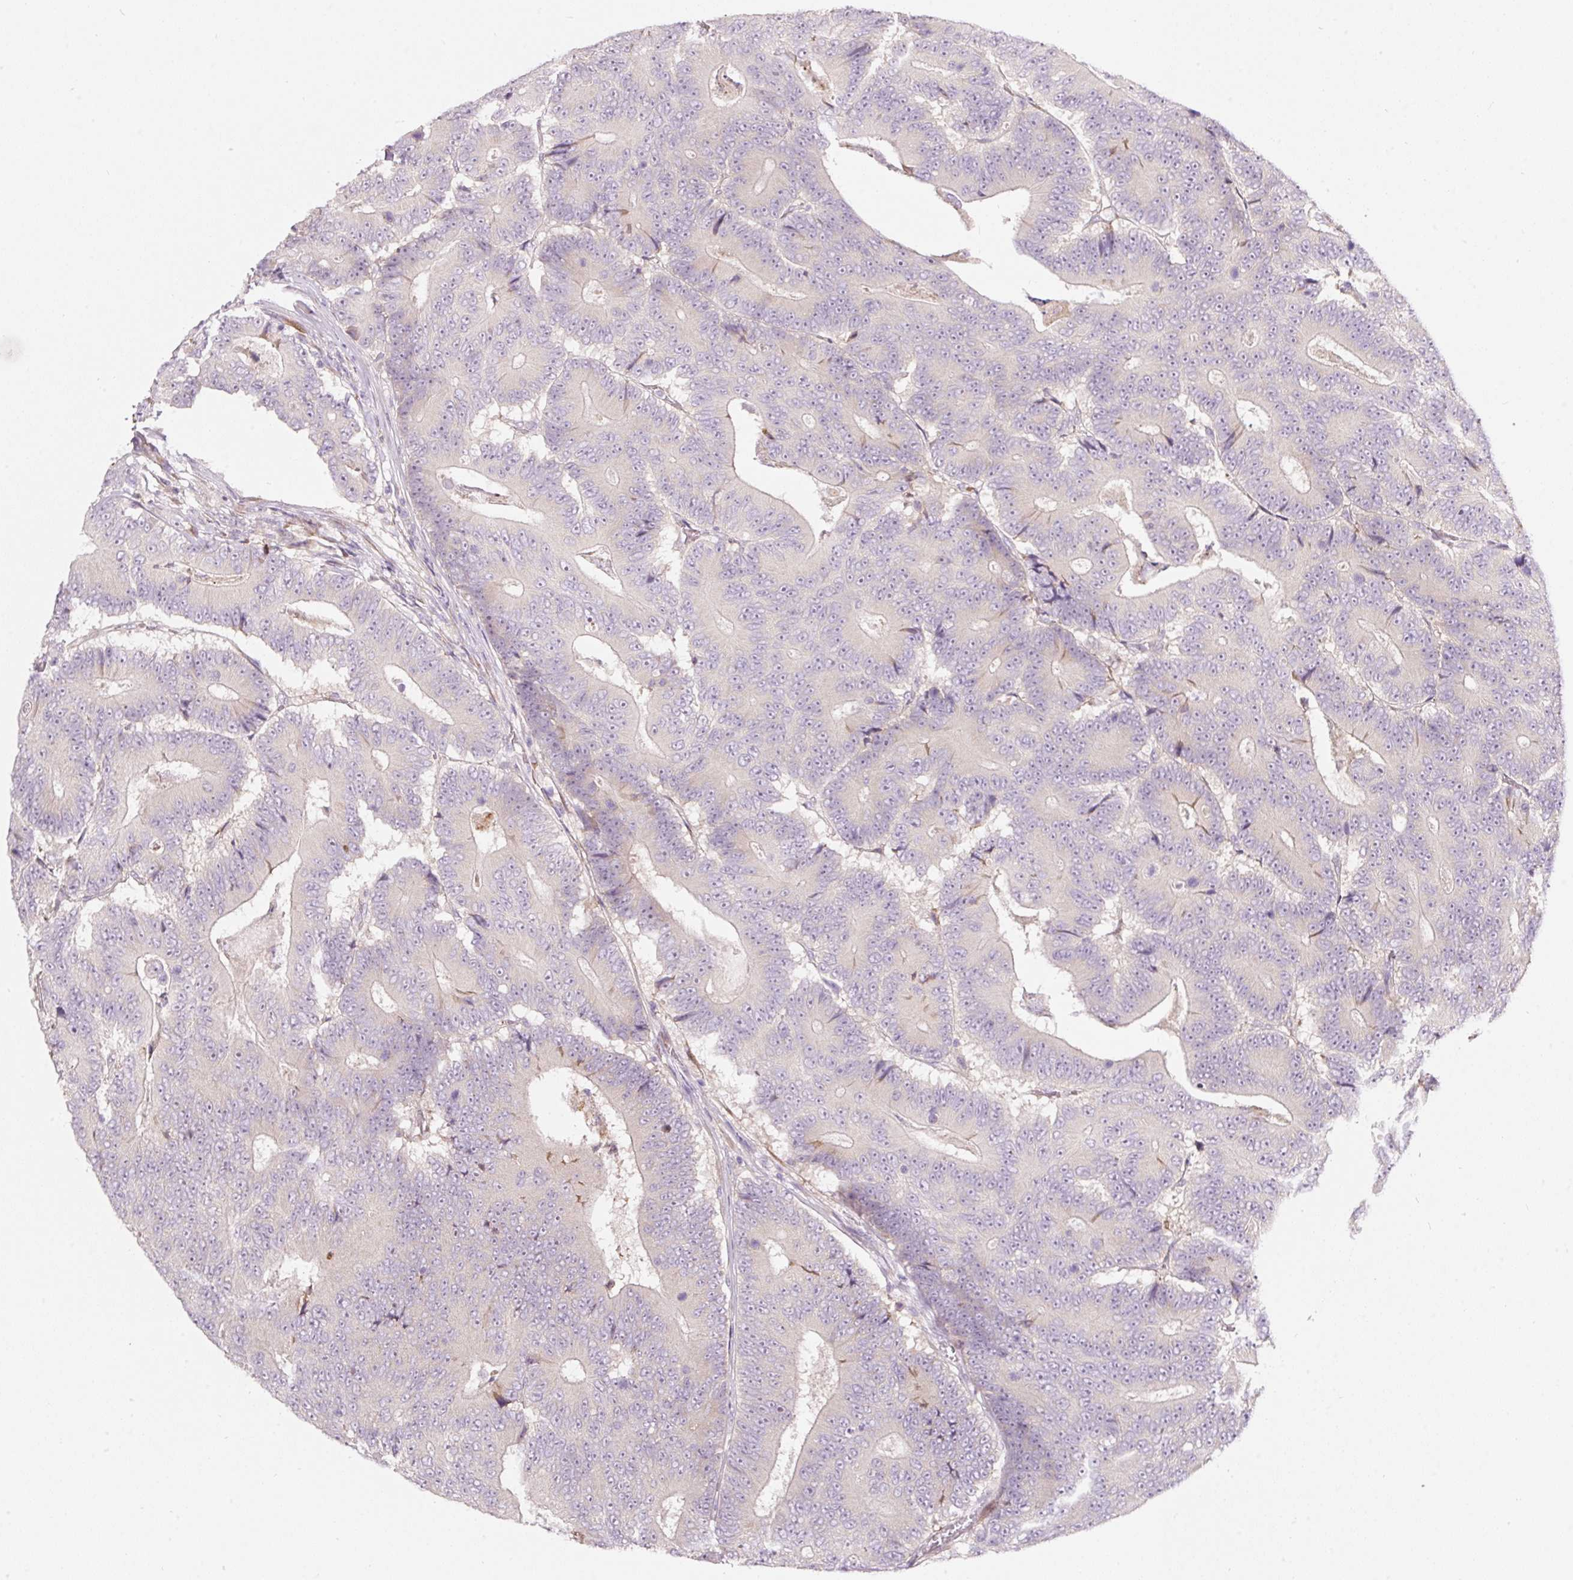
{"staining": {"intensity": "negative", "quantity": "none", "location": "none"}, "tissue": "colorectal cancer", "cell_type": "Tumor cells", "image_type": "cancer", "snomed": [{"axis": "morphology", "description": "Adenocarcinoma, NOS"}, {"axis": "topography", "description": "Colon"}], "caption": "A photomicrograph of colorectal adenocarcinoma stained for a protein demonstrates no brown staining in tumor cells.", "gene": "RSPO2", "patient": {"sex": "male", "age": 83}}